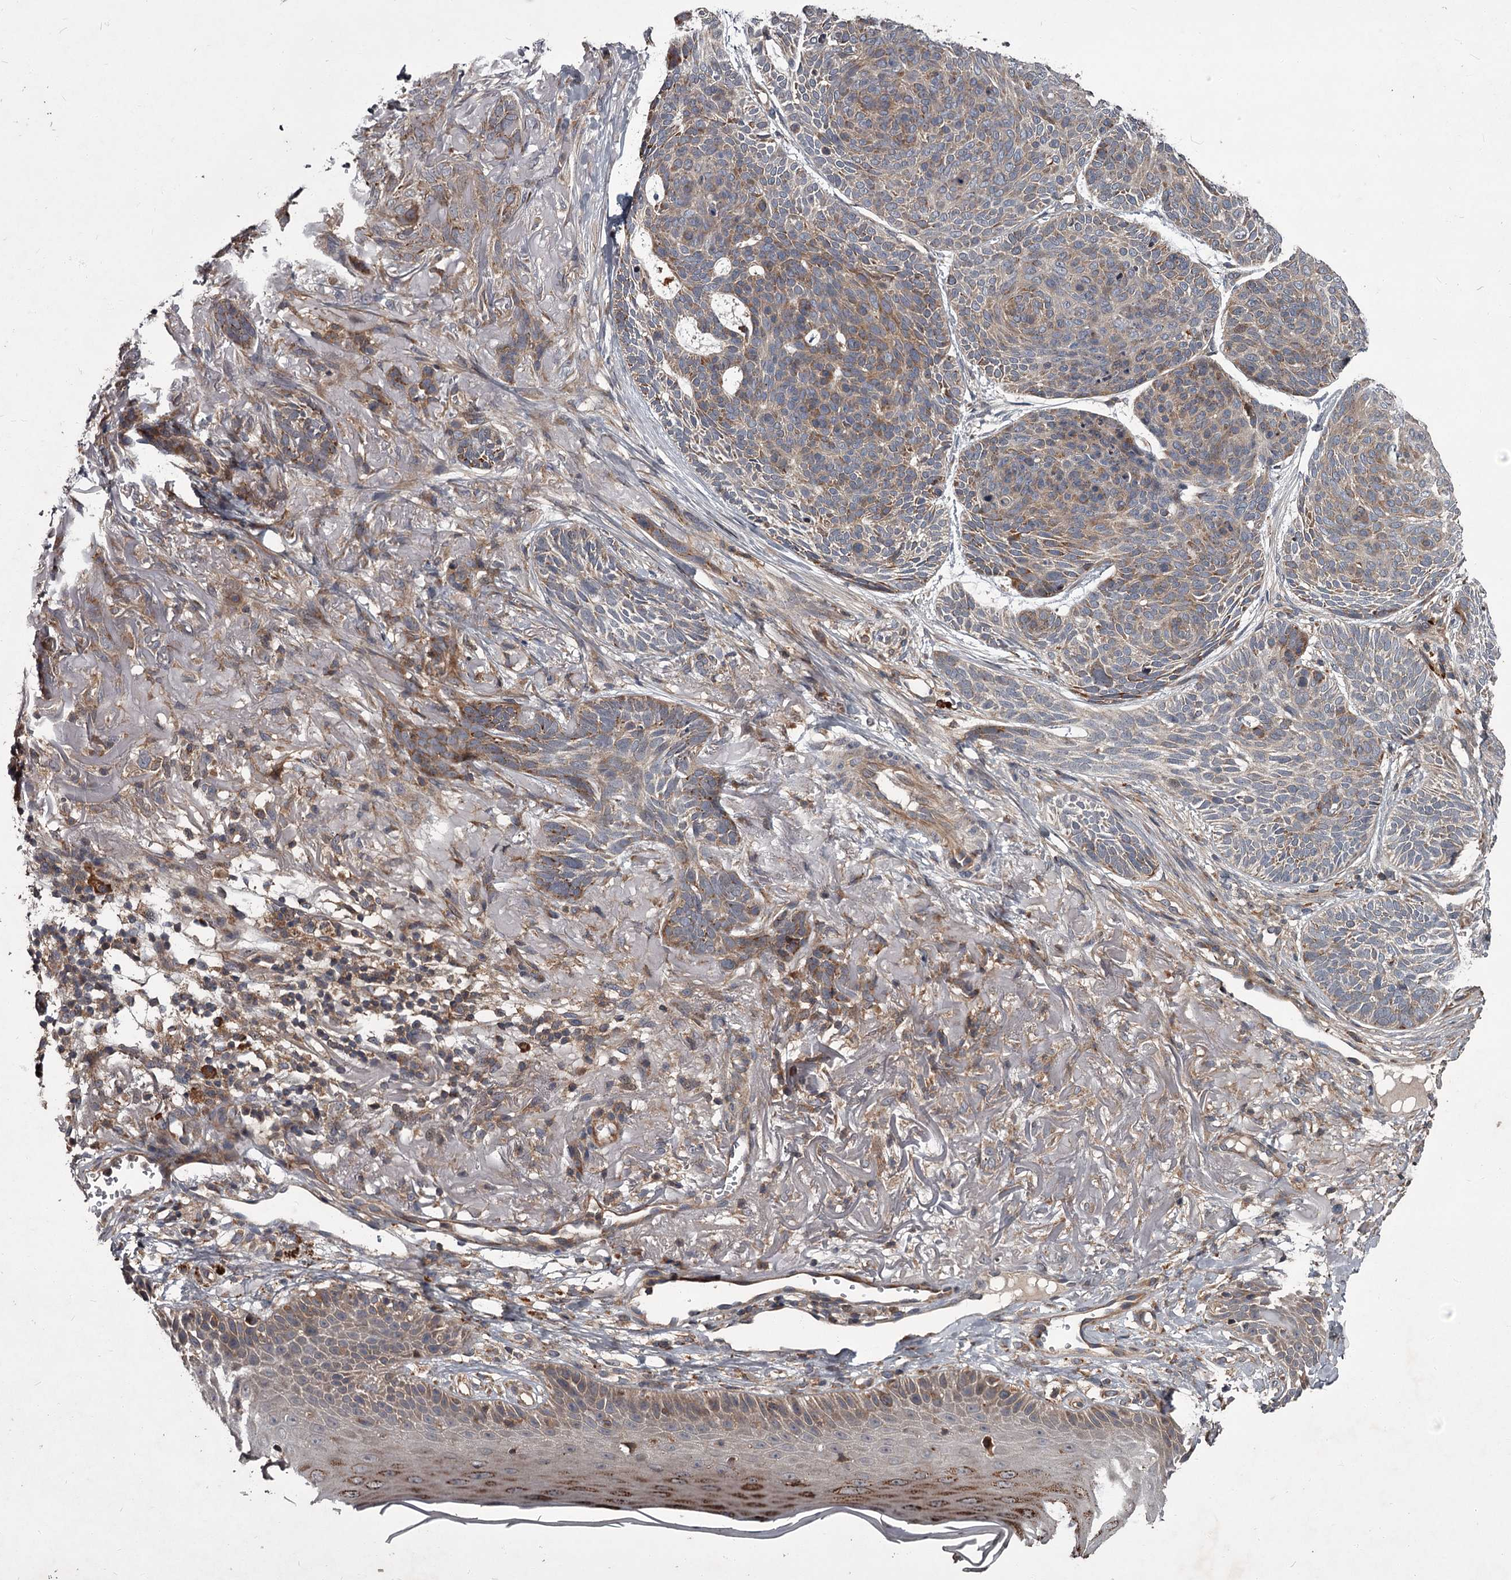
{"staining": {"intensity": "weak", "quantity": "25%-75%", "location": "cytoplasmic/membranous"}, "tissue": "skin cancer", "cell_type": "Tumor cells", "image_type": "cancer", "snomed": [{"axis": "morphology", "description": "Normal tissue, NOS"}, {"axis": "morphology", "description": "Basal cell carcinoma"}, {"axis": "topography", "description": "Skin"}], "caption": "IHC photomicrograph of neoplastic tissue: basal cell carcinoma (skin) stained using IHC reveals low levels of weak protein expression localized specifically in the cytoplasmic/membranous of tumor cells, appearing as a cytoplasmic/membranous brown color.", "gene": "UNC93B1", "patient": {"sex": "male", "age": 66}}